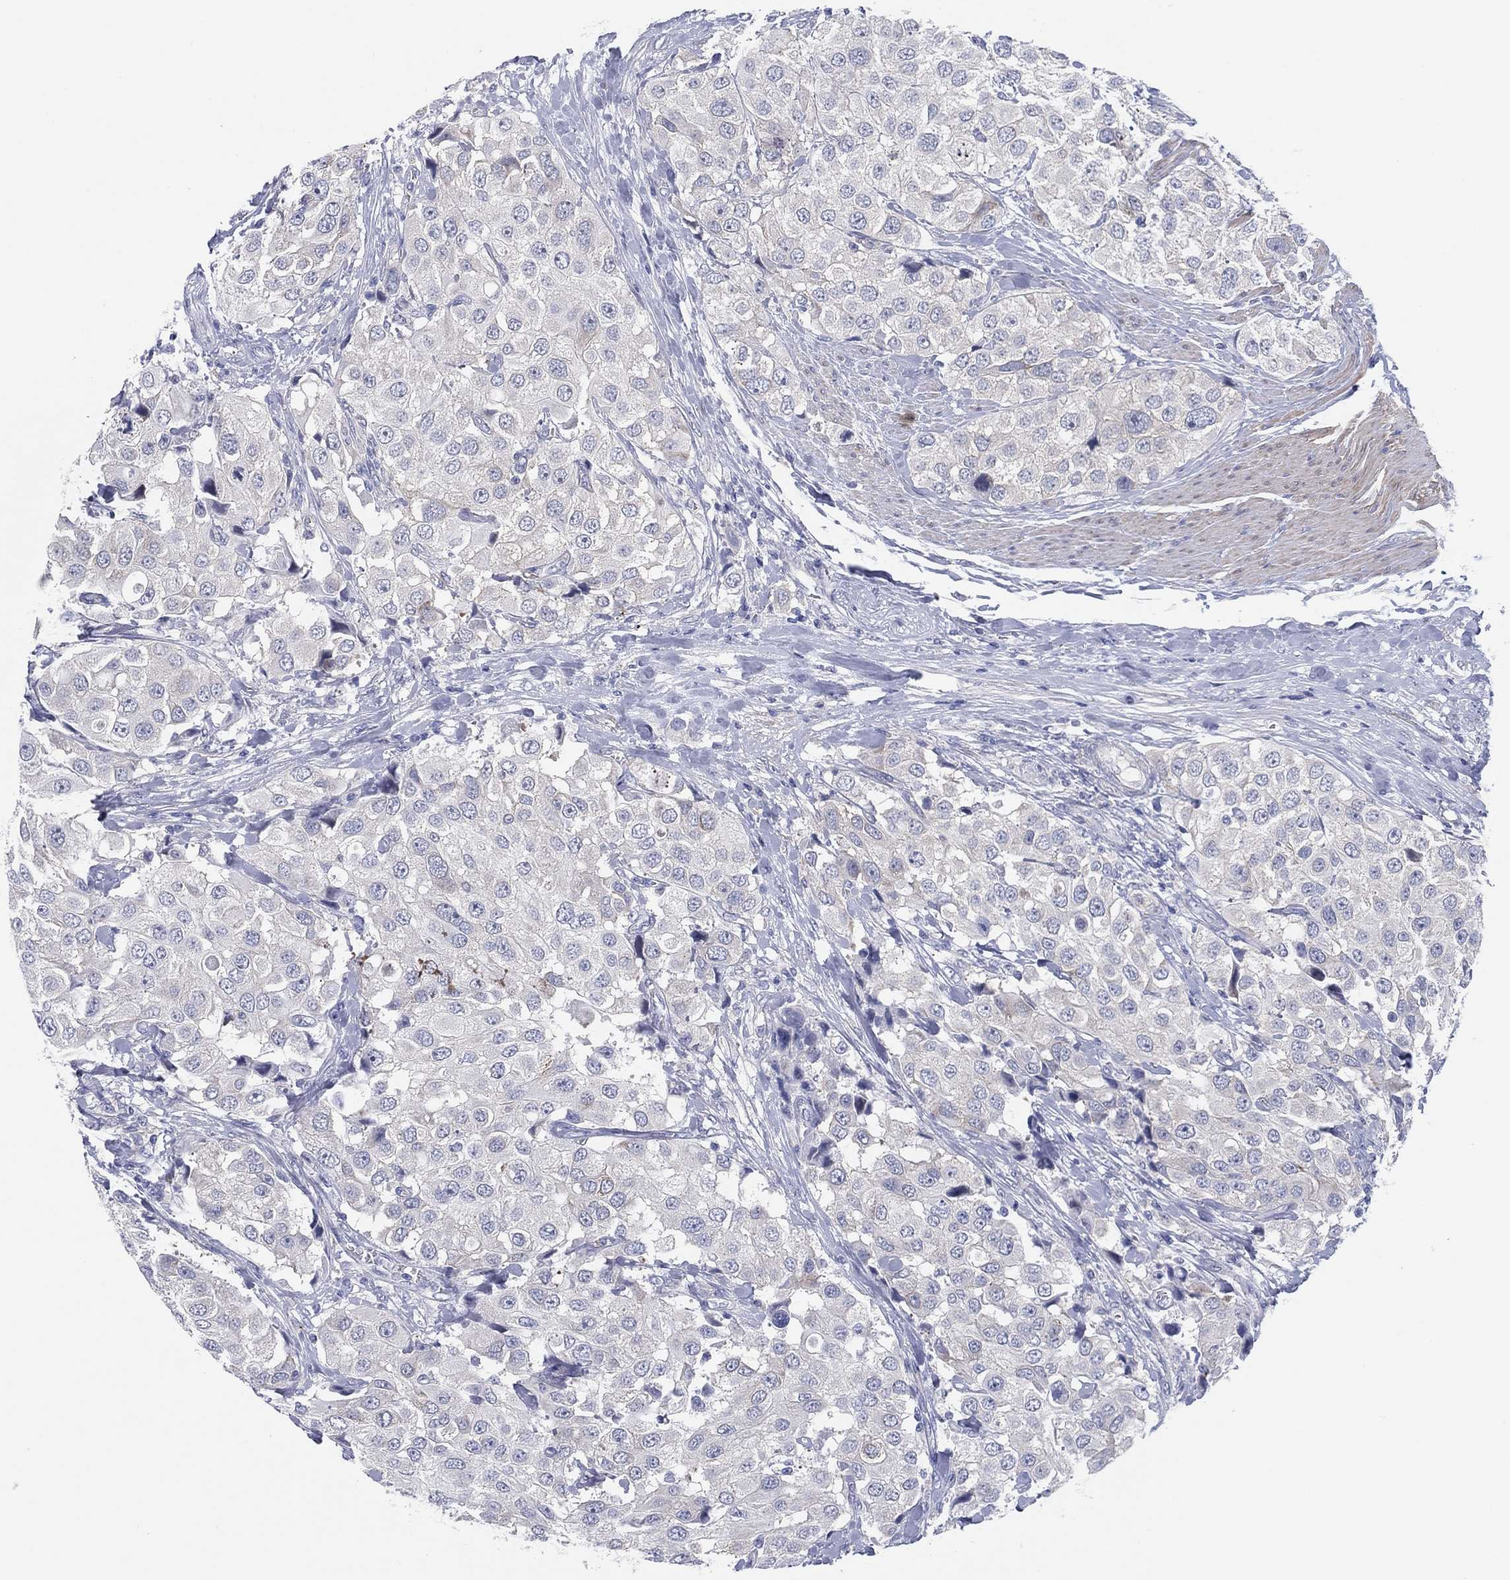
{"staining": {"intensity": "negative", "quantity": "none", "location": "none"}, "tissue": "urothelial cancer", "cell_type": "Tumor cells", "image_type": "cancer", "snomed": [{"axis": "morphology", "description": "Urothelial carcinoma, High grade"}, {"axis": "topography", "description": "Urinary bladder"}], "caption": "Protein analysis of urothelial cancer reveals no significant positivity in tumor cells.", "gene": "HEATR4", "patient": {"sex": "female", "age": 64}}